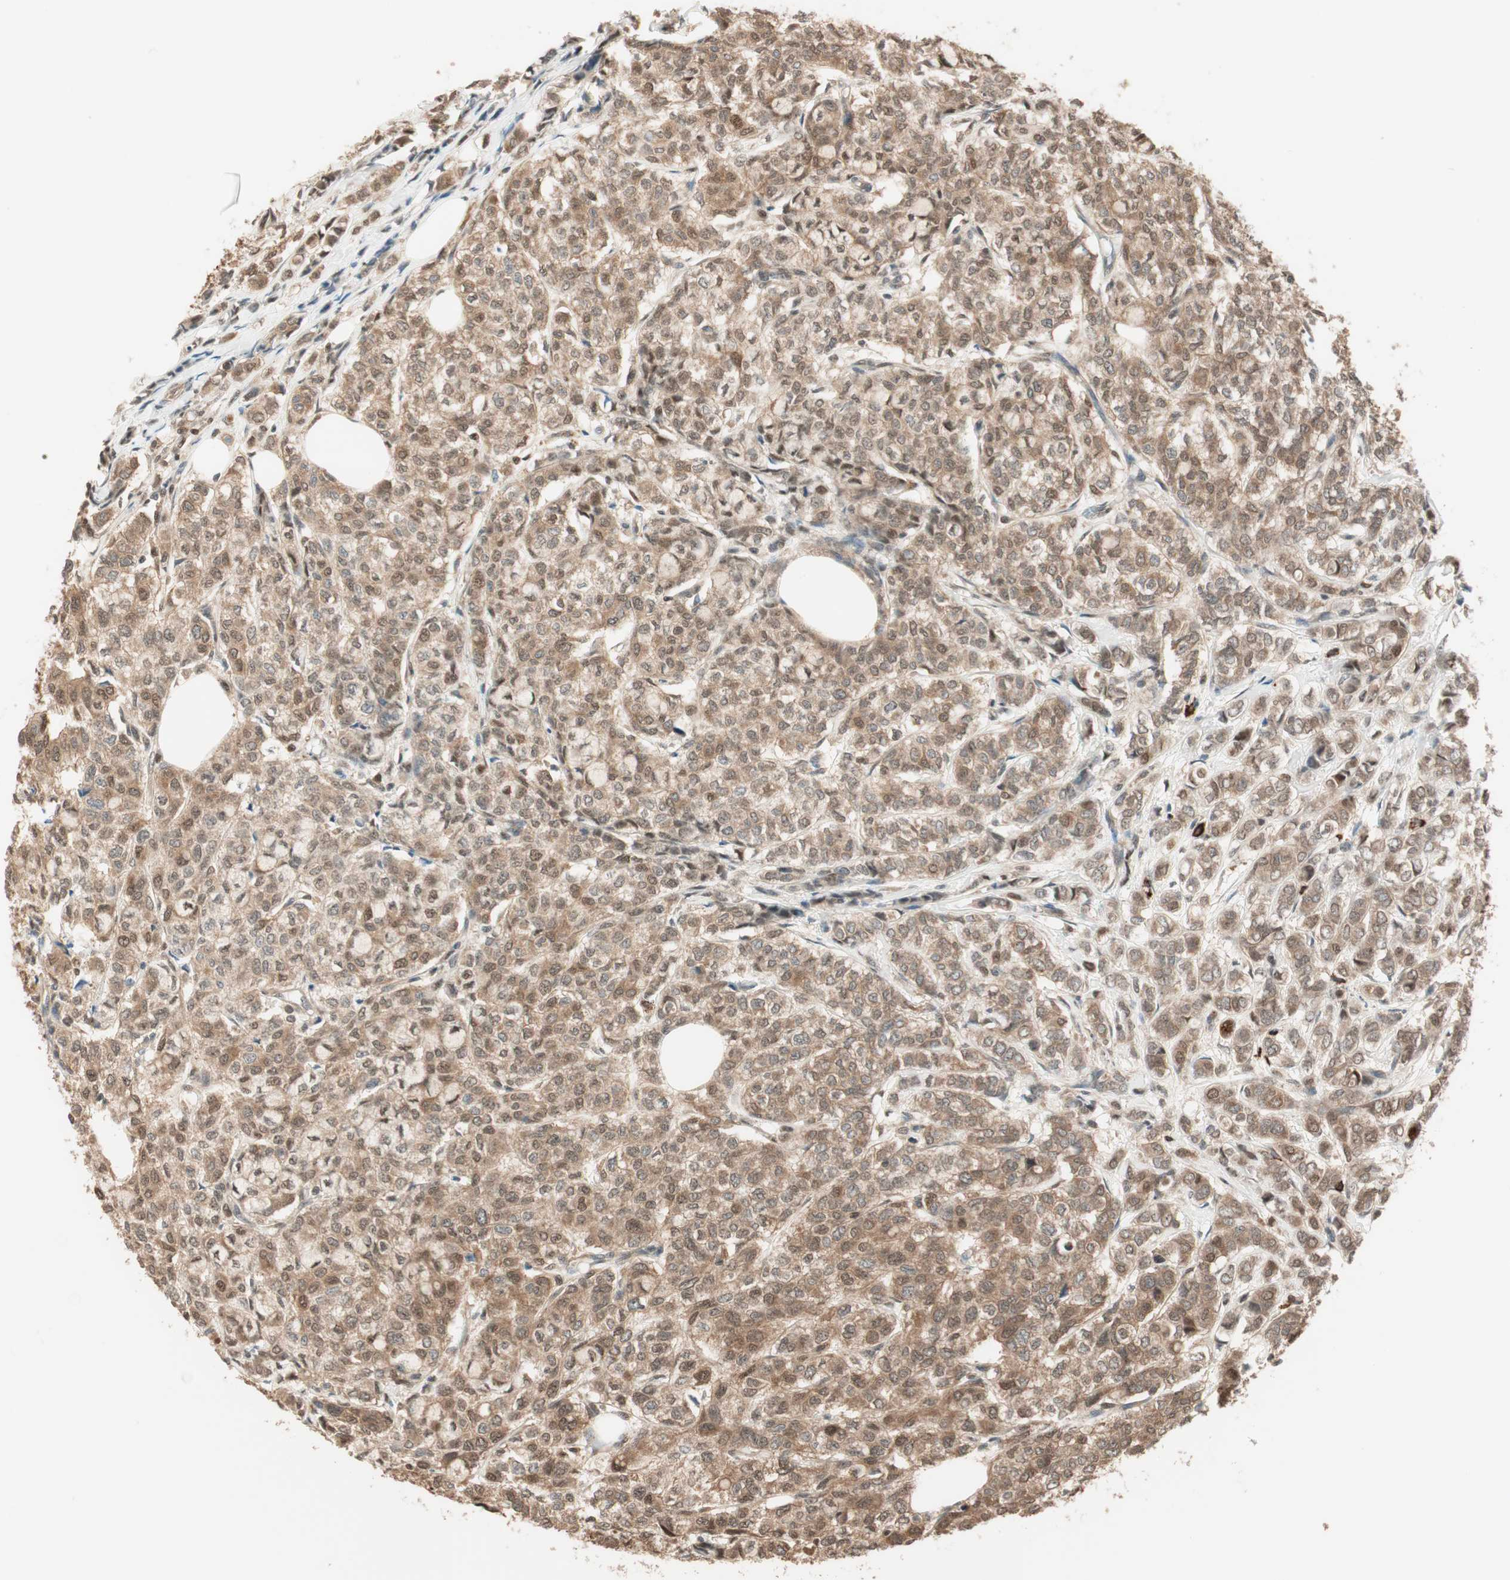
{"staining": {"intensity": "moderate", "quantity": ">75%", "location": "cytoplasmic/membranous,nuclear"}, "tissue": "breast cancer", "cell_type": "Tumor cells", "image_type": "cancer", "snomed": [{"axis": "morphology", "description": "Lobular carcinoma"}, {"axis": "topography", "description": "Breast"}], "caption": "Immunohistochemical staining of lobular carcinoma (breast) shows medium levels of moderate cytoplasmic/membranous and nuclear expression in about >75% of tumor cells.", "gene": "ZNF443", "patient": {"sex": "female", "age": 60}}